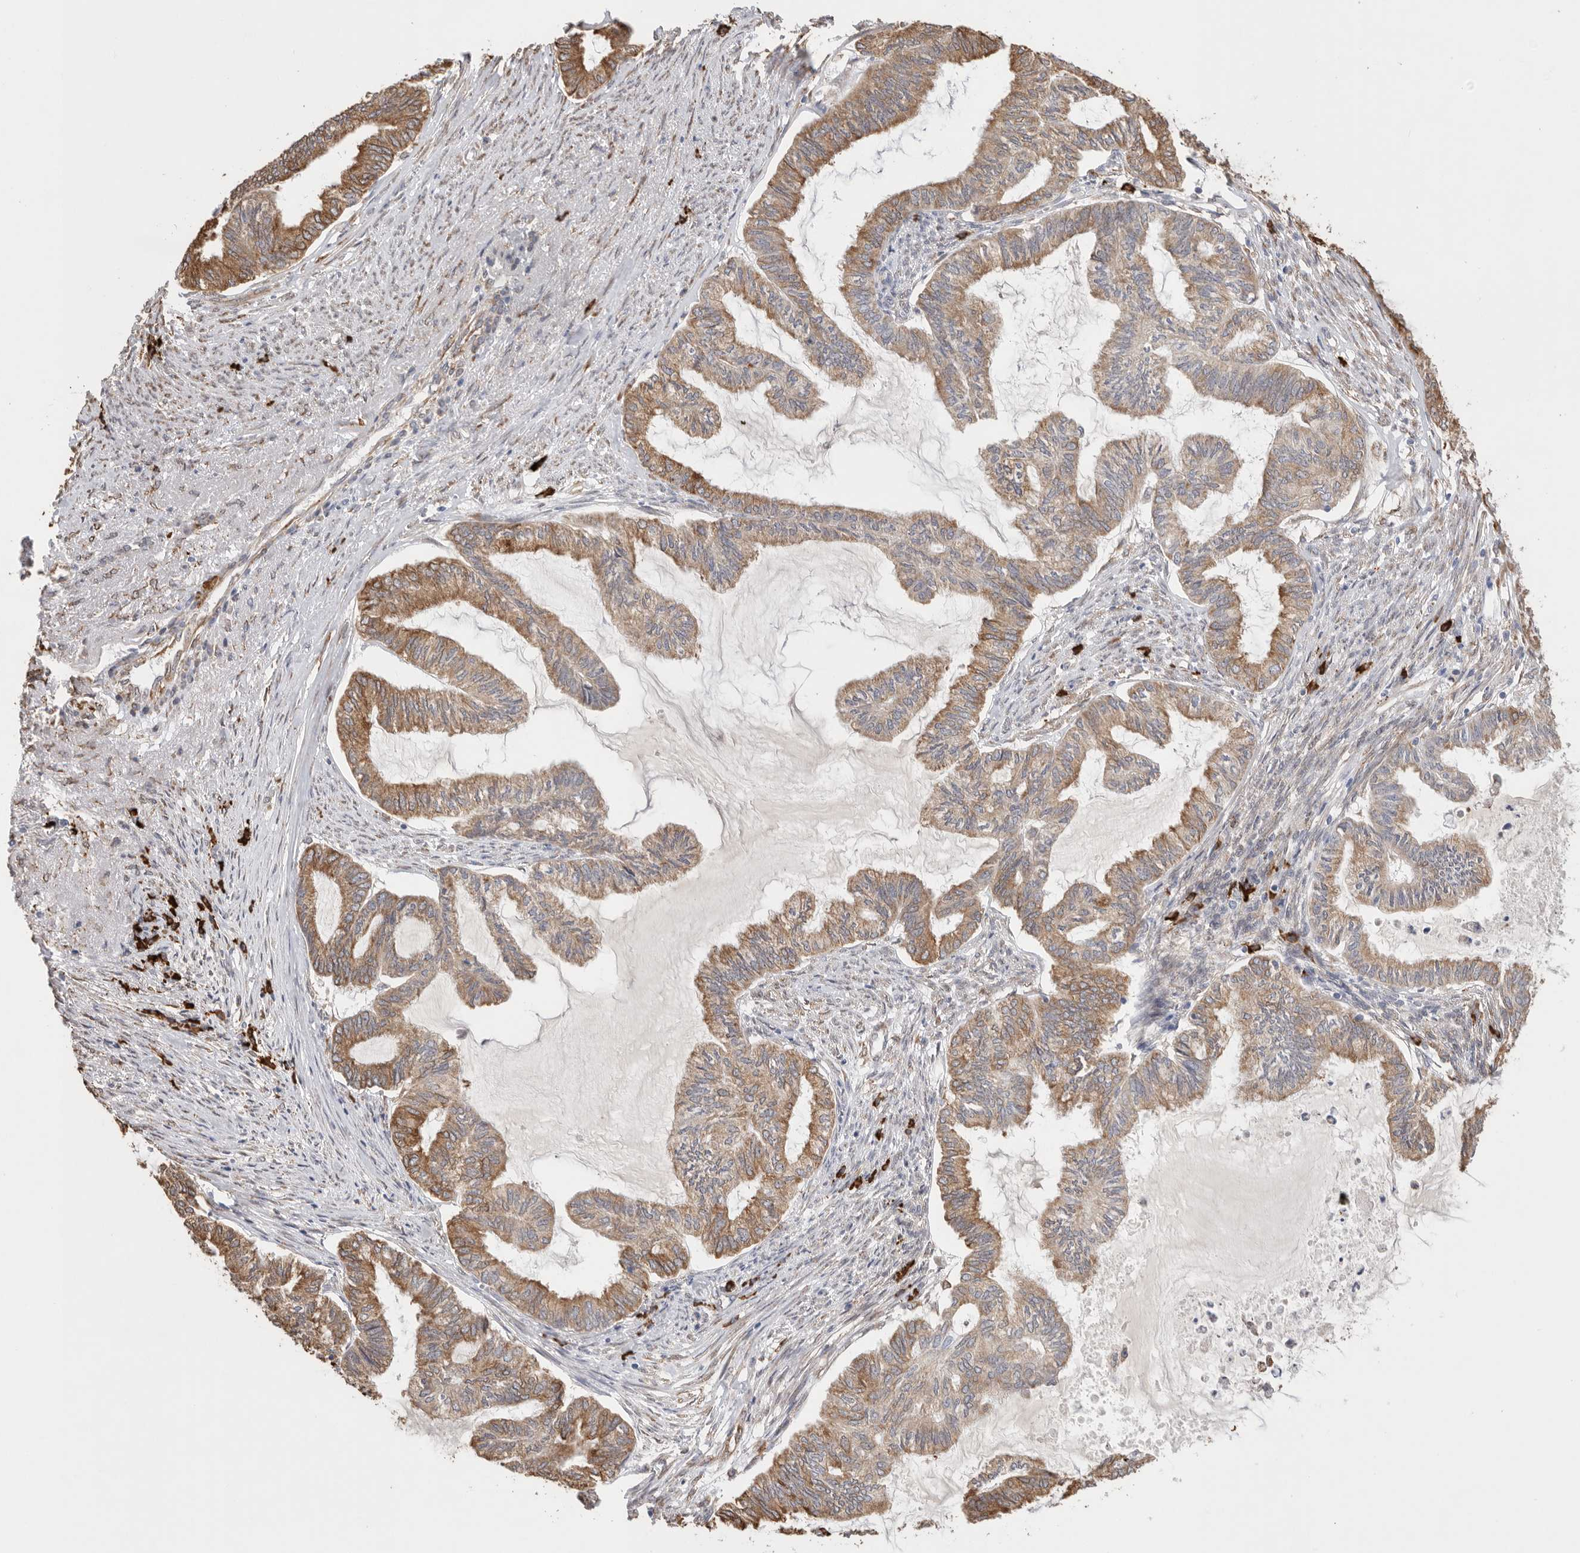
{"staining": {"intensity": "moderate", "quantity": ">75%", "location": "cytoplasmic/membranous"}, "tissue": "endometrial cancer", "cell_type": "Tumor cells", "image_type": "cancer", "snomed": [{"axis": "morphology", "description": "Adenocarcinoma, NOS"}, {"axis": "topography", "description": "Endometrium"}], "caption": "Immunohistochemistry (DAB (3,3'-diaminobenzidine)) staining of human adenocarcinoma (endometrial) shows moderate cytoplasmic/membranous protein expression in approximately >75% of tumor cells.", "gene": "BLOC1S5", "patient": {"sex": "female", "age": 86}}